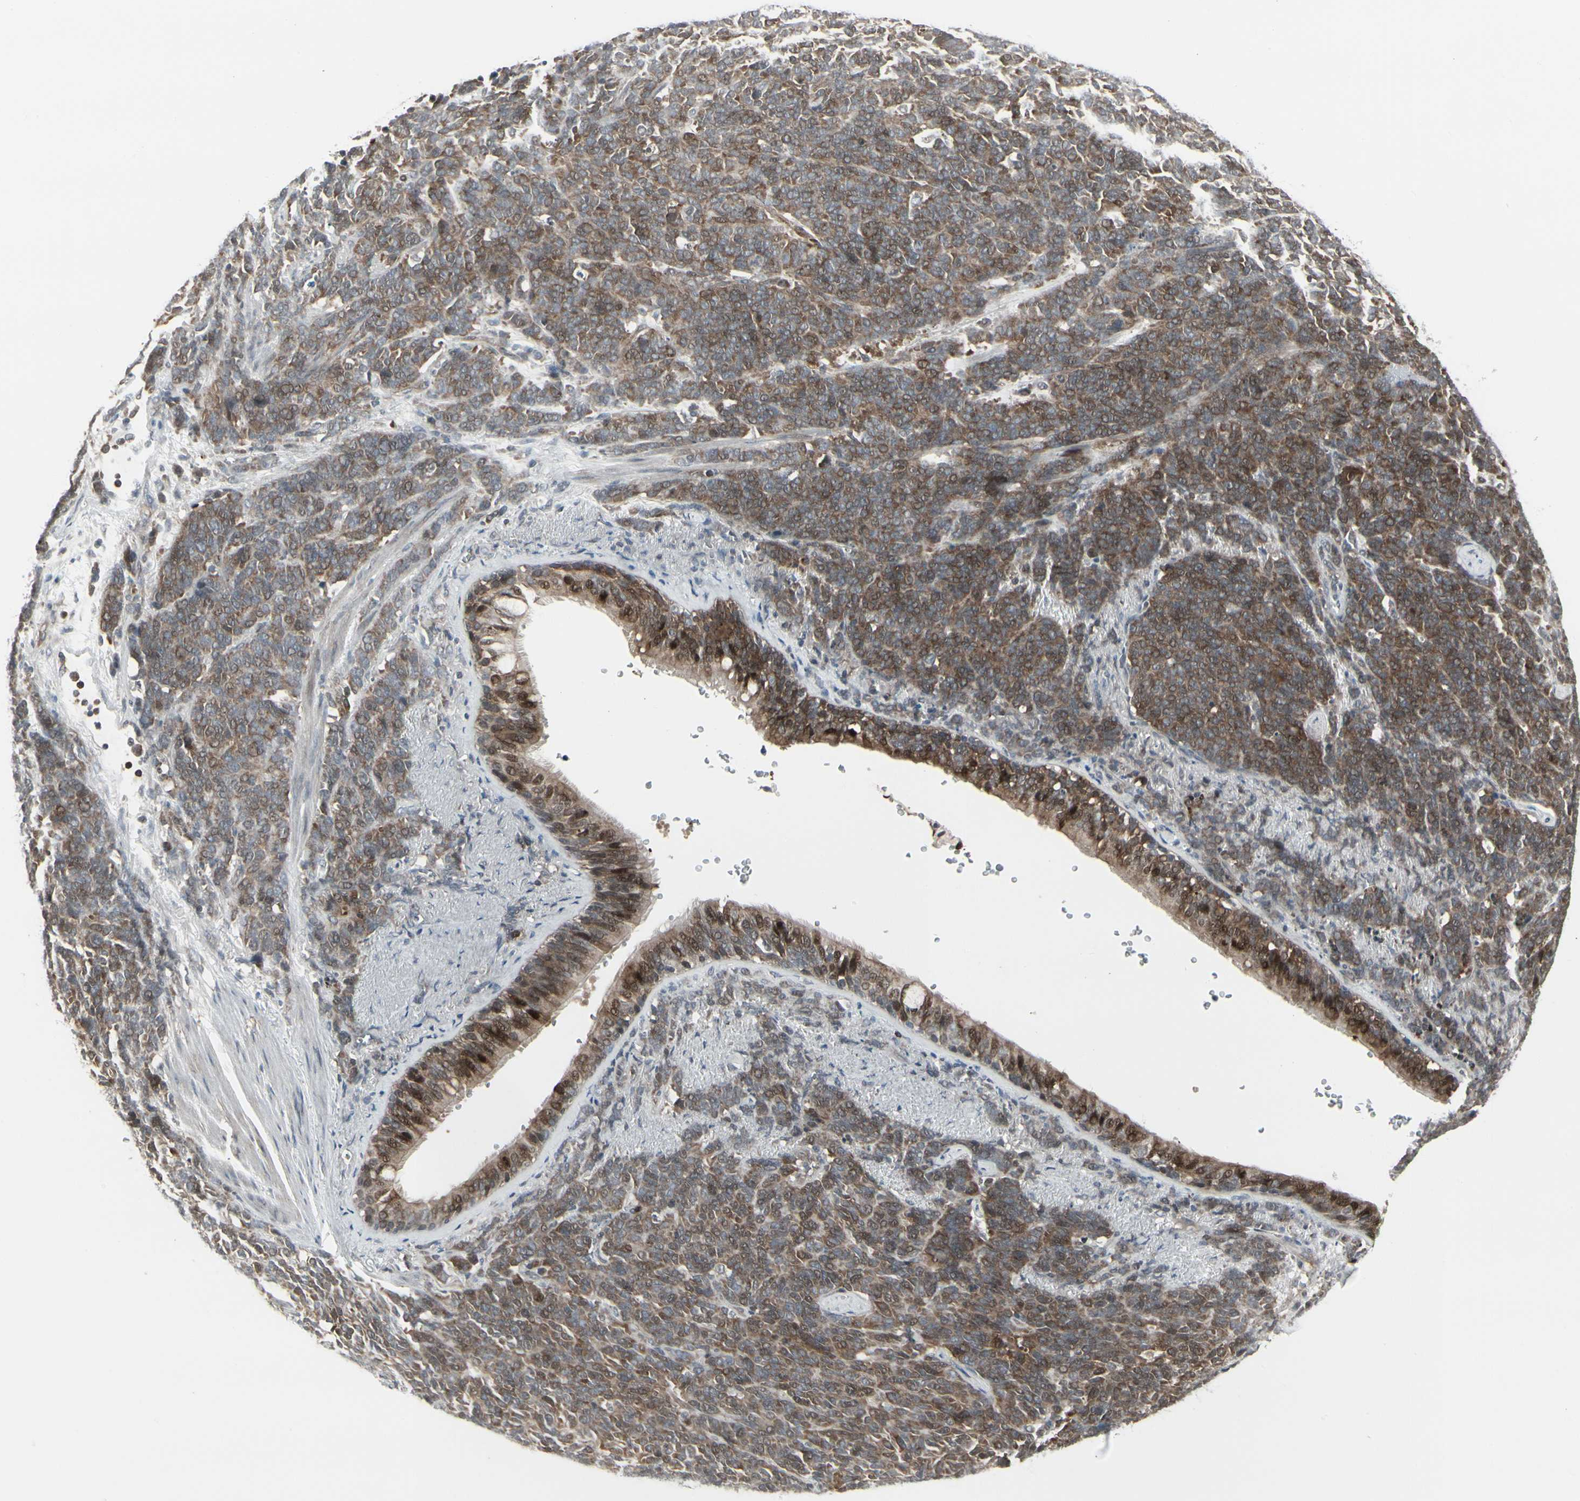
{"staining": {"intensity": "moderate", "quantity": "25%-75%", "location": "cytoplasmic/membranous"}, "tissue": "lung cancer", "cell_type": "Tumor cells", "image_type": "cancer", "snomed": [{"axis": "morphology", "description": "Neoplasm, malignant, NOS"}, {"axis": "topography", "description": "Lung"}], "caption": "Human lung cancer stained for a protein (brown) shows moderate cytoplasmic/membranous positive staining in about 25%-75% of tumor cells.", "gene": "IGFBP6", "patient": {"sex": "female", "age": 58}}